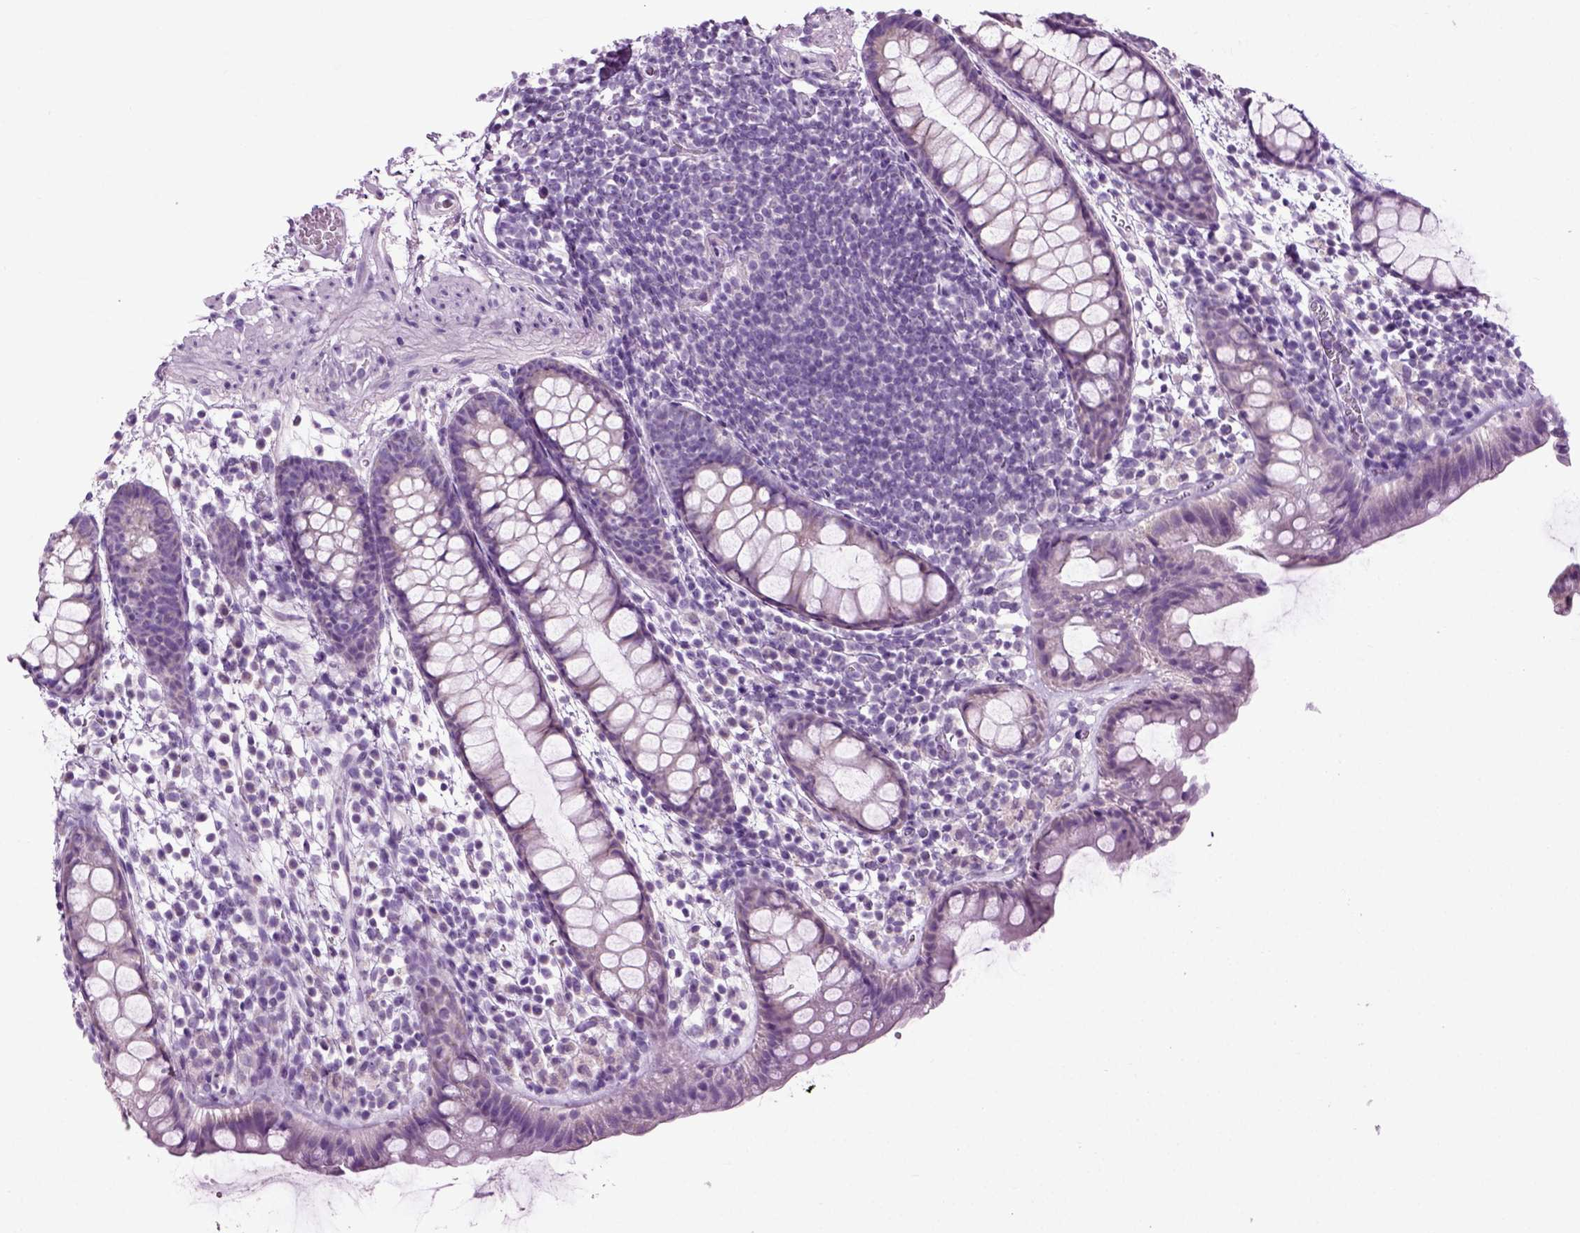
{"staining": {"intensity": "negative", "quantity": "none", "location": "none"}, "tissue": "rectum", "cell_type": "Glandular cells", "image_type": "normal", "snomed": [{"axis": "morphology", "description": "Normal tissue, NOS"}, {"axis": "topography", "description": "Rectum"}], "caption": "DAB immunohistochemical staining of benign human rectum exhibits no significant staining in glandular cells.", "gene": "DNAH10", "patient": {"sex": "male", "age": 57}}